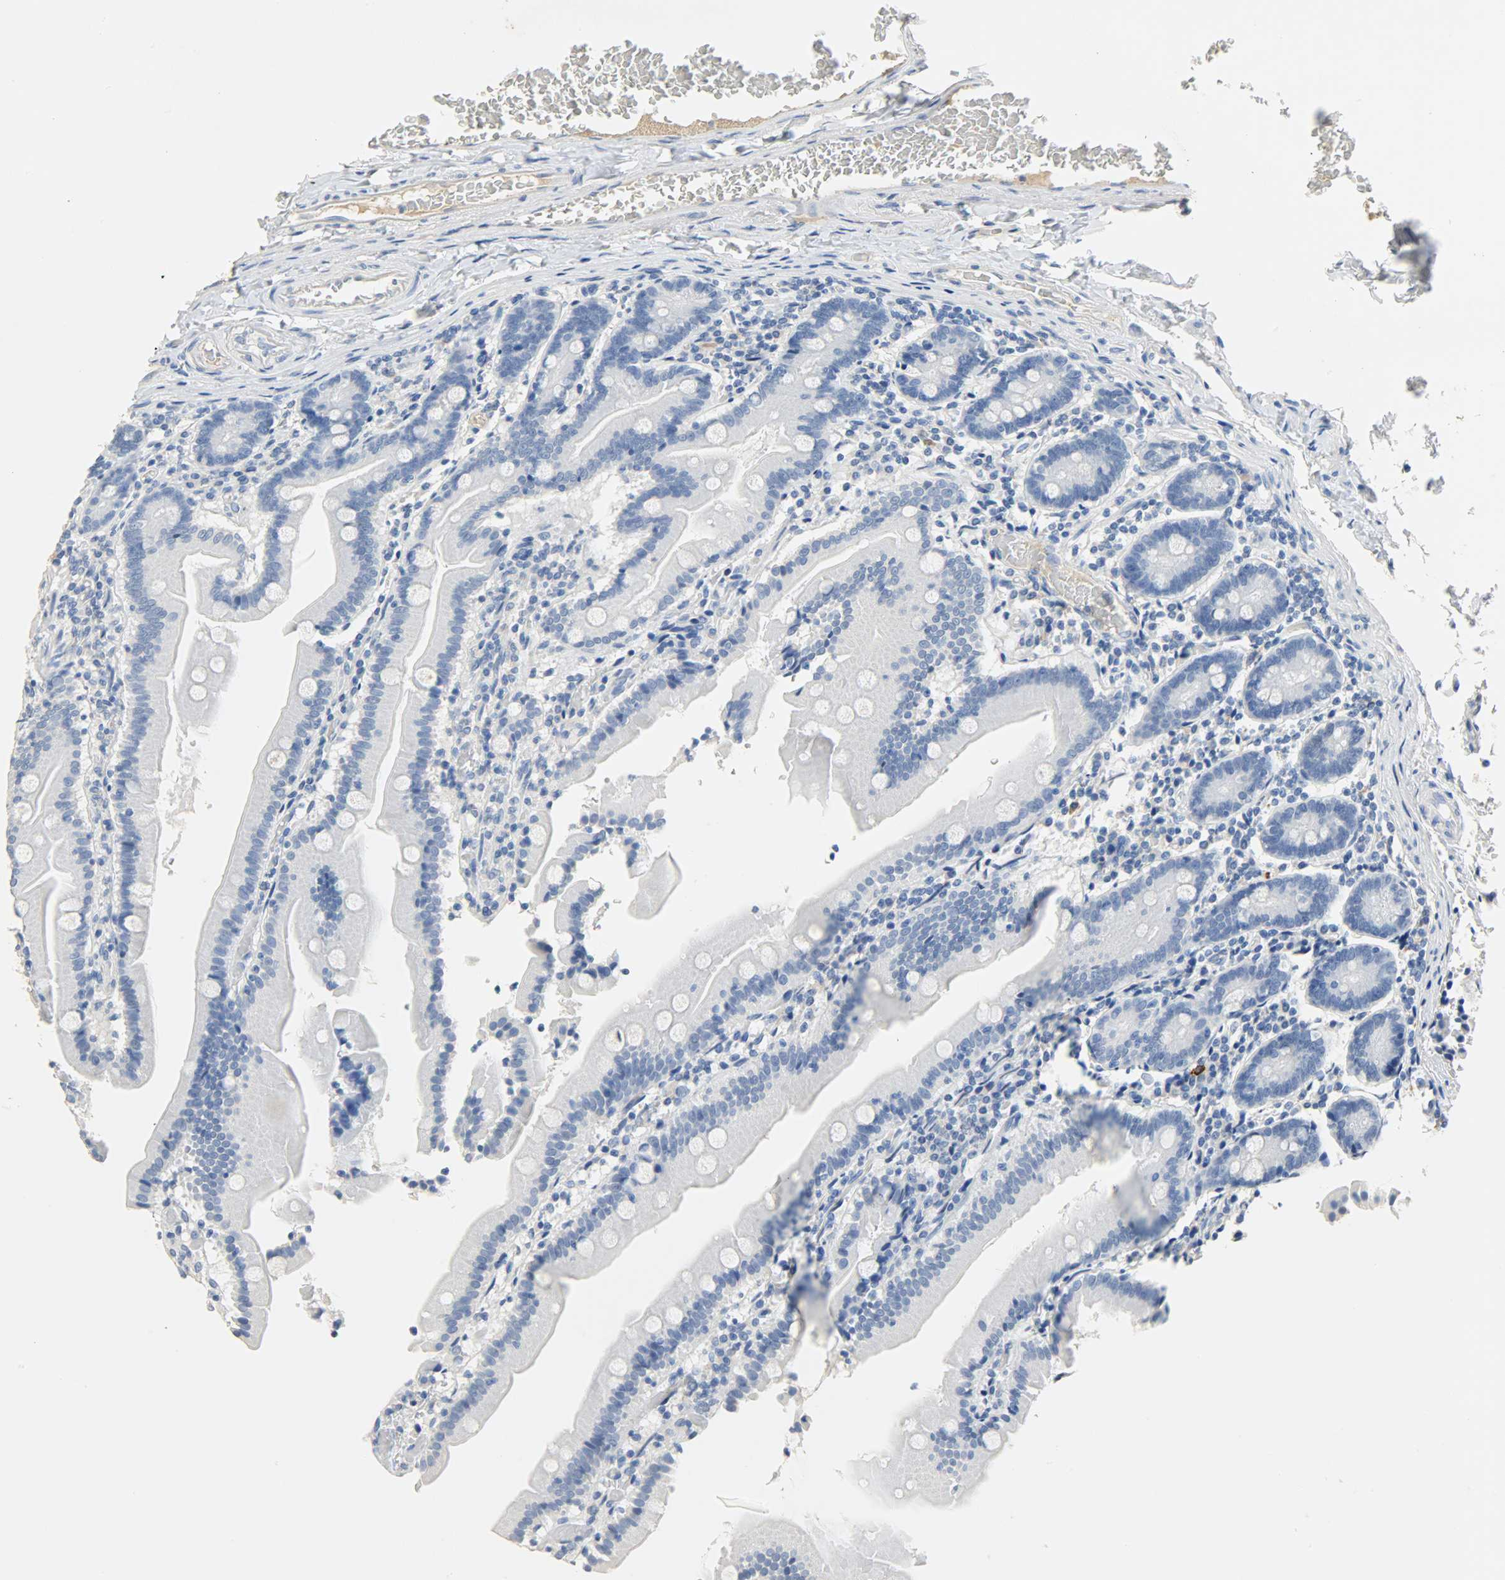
{"staining": {"intensity": "negative", "quantity": "none", "location": "none"}, "tissue": "duodenum", "cell_type": "Glandular cells", "image_type": "normal", "snomed": [{"axis": "morphology", "description": "Normal tissue, NOS"}, {"axis": "topography", "description": "Duodenum"}], "caption": "Glandular cells show no significant protein positivity in benign duodenum. (Stains: DAB (3,3'-diaminobenzidine) IHC with hematoxylin counter stain, Microscopy: brightfield microscopy at high magnification).", "gene": "CRP", "patient": {"sex": "female", "age": 53}}